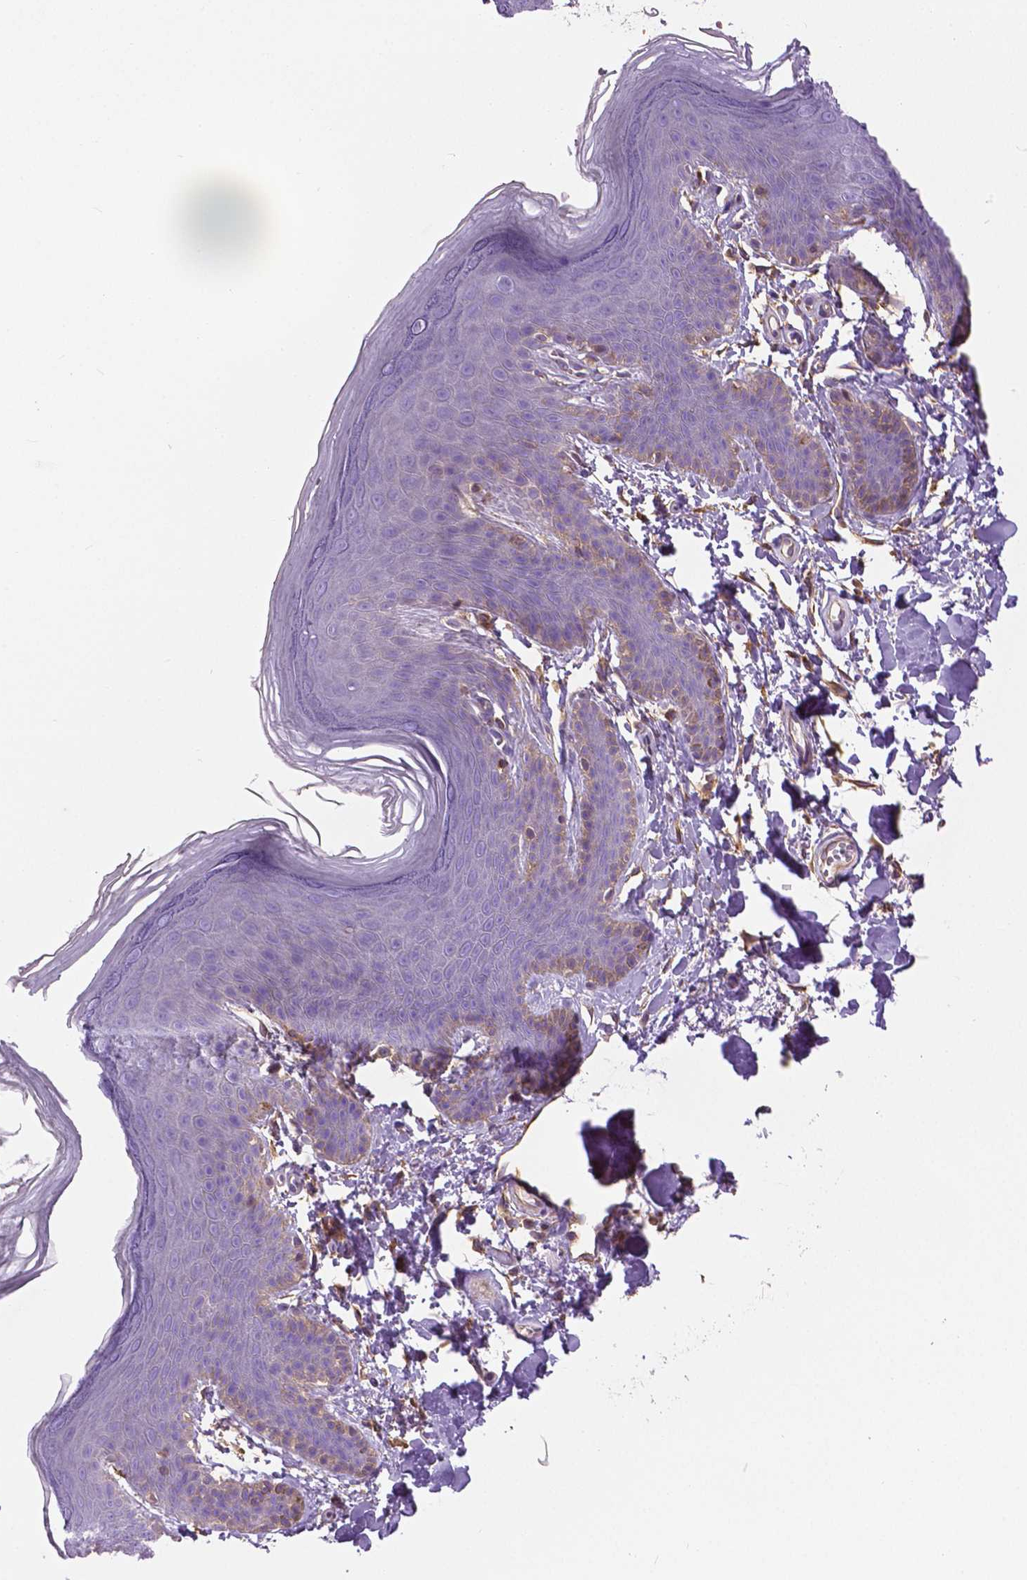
{"staining": {"intensity": "negative", "quantity": "none", "location": "none"}, "tissue": "skin", "cell_type": "Epidermal cells", "image_type": "normal", "snomed": [{"axis": "morphology", "description": "Normal tissue, NOS"}, {"axis": "topography", "description": "Anal"}], "caption": "DAB immunohistochemical staining of unremarkable skin exhibits no significant expression in epidermal cells. (Immunohistochemistry, brightfield microscopy, high magnification).", "gene": "ANXA13", "patient": {"sex": "male", "age": 53}}